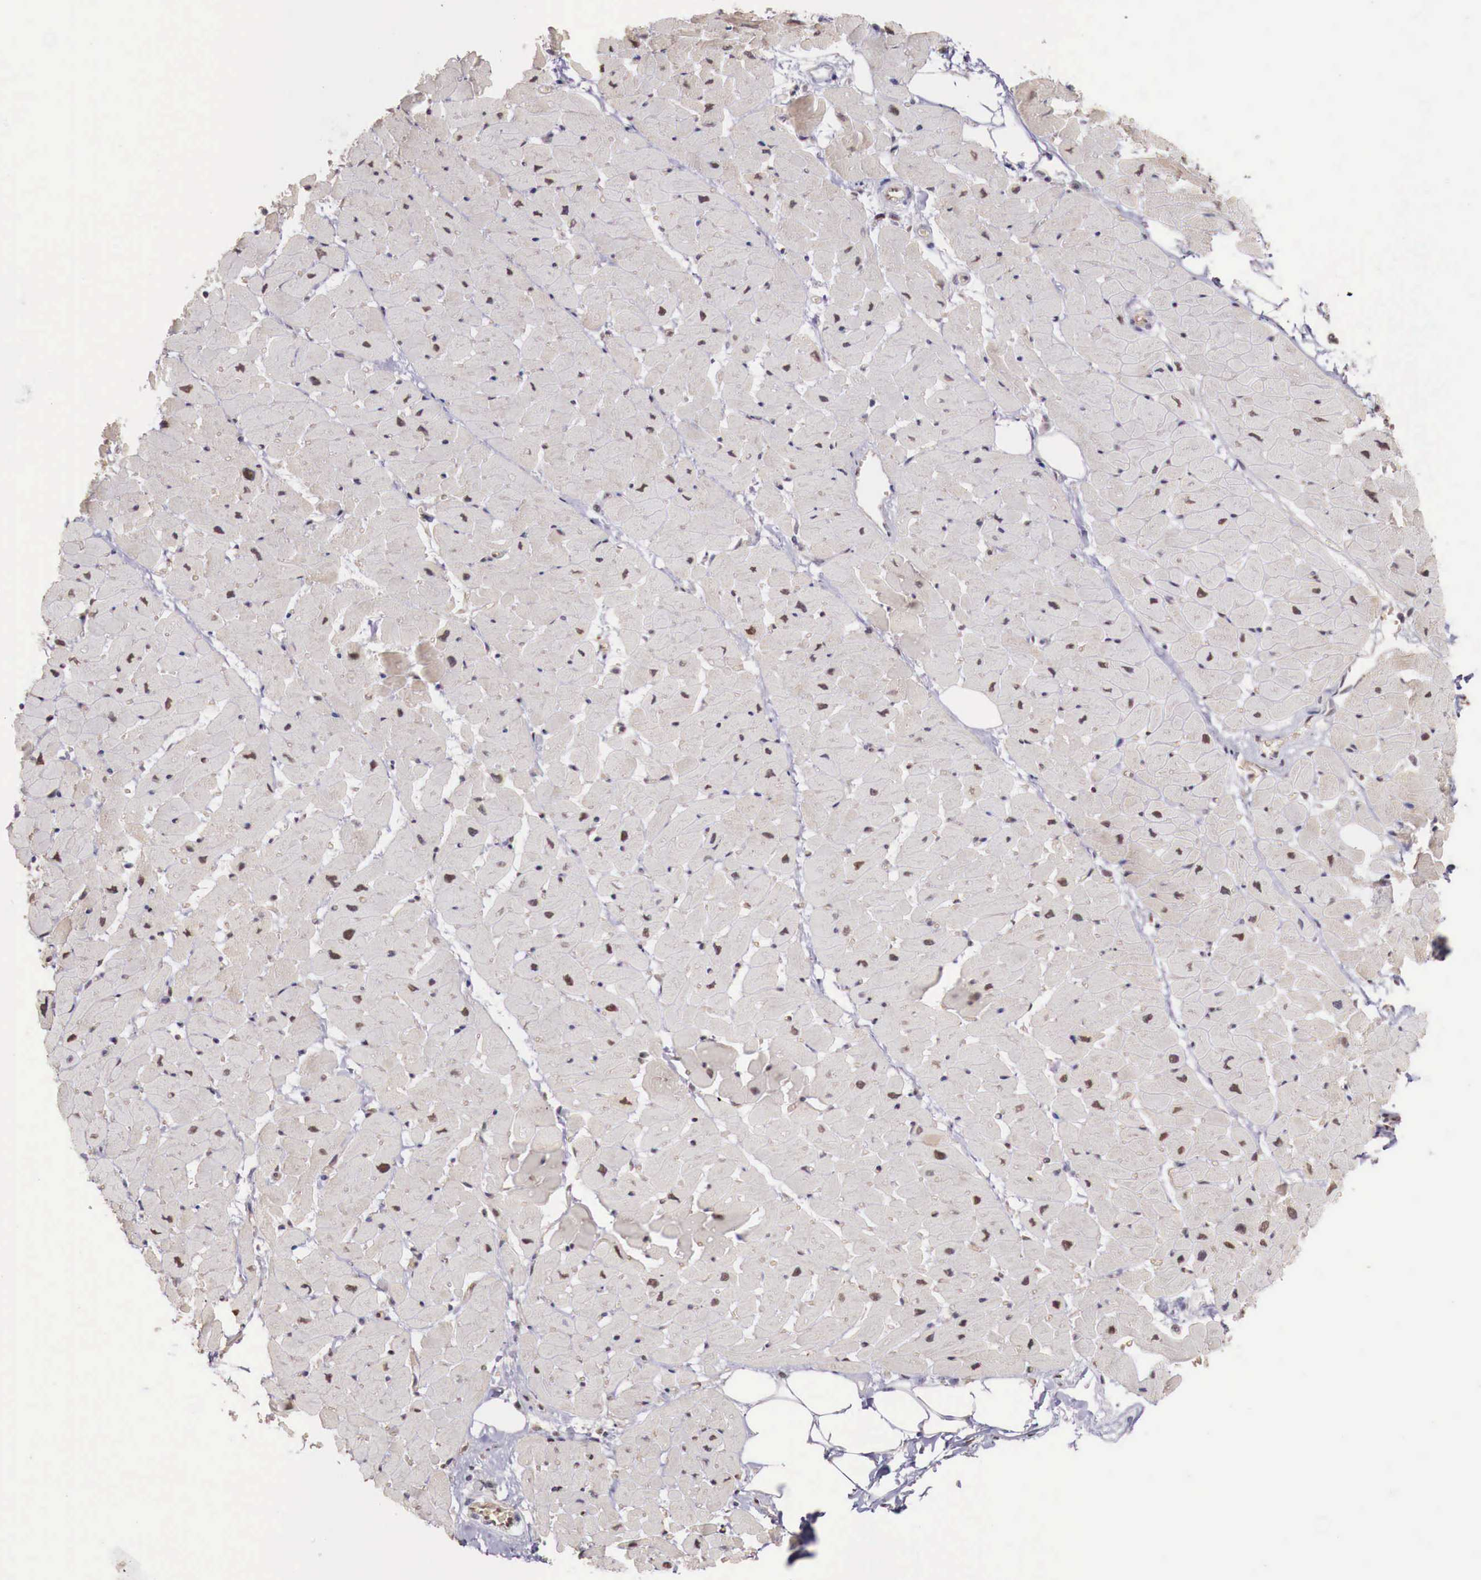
{"staining": {"intensity": "weak", "quantity": "25%-75%", "location": "nuclear"}, "tissue": "heart muscle", "cell_type": "Cardiomyocytes", "image_type": "normal", "snomed": [{"axis": "morphology", "description": "Normal tissue, NOS"}, {"axis": "topography", "description": "Heart"}], "caption": "The micrograph reveals staining of normal heart muscle, revealing weak nuclear protein staining (brown color) within cardiomyocytes. (IHC, brightfield microscopy, high magnification).", "gene": "FOXP2", "patient": {"sex": "female", "age": 19}}